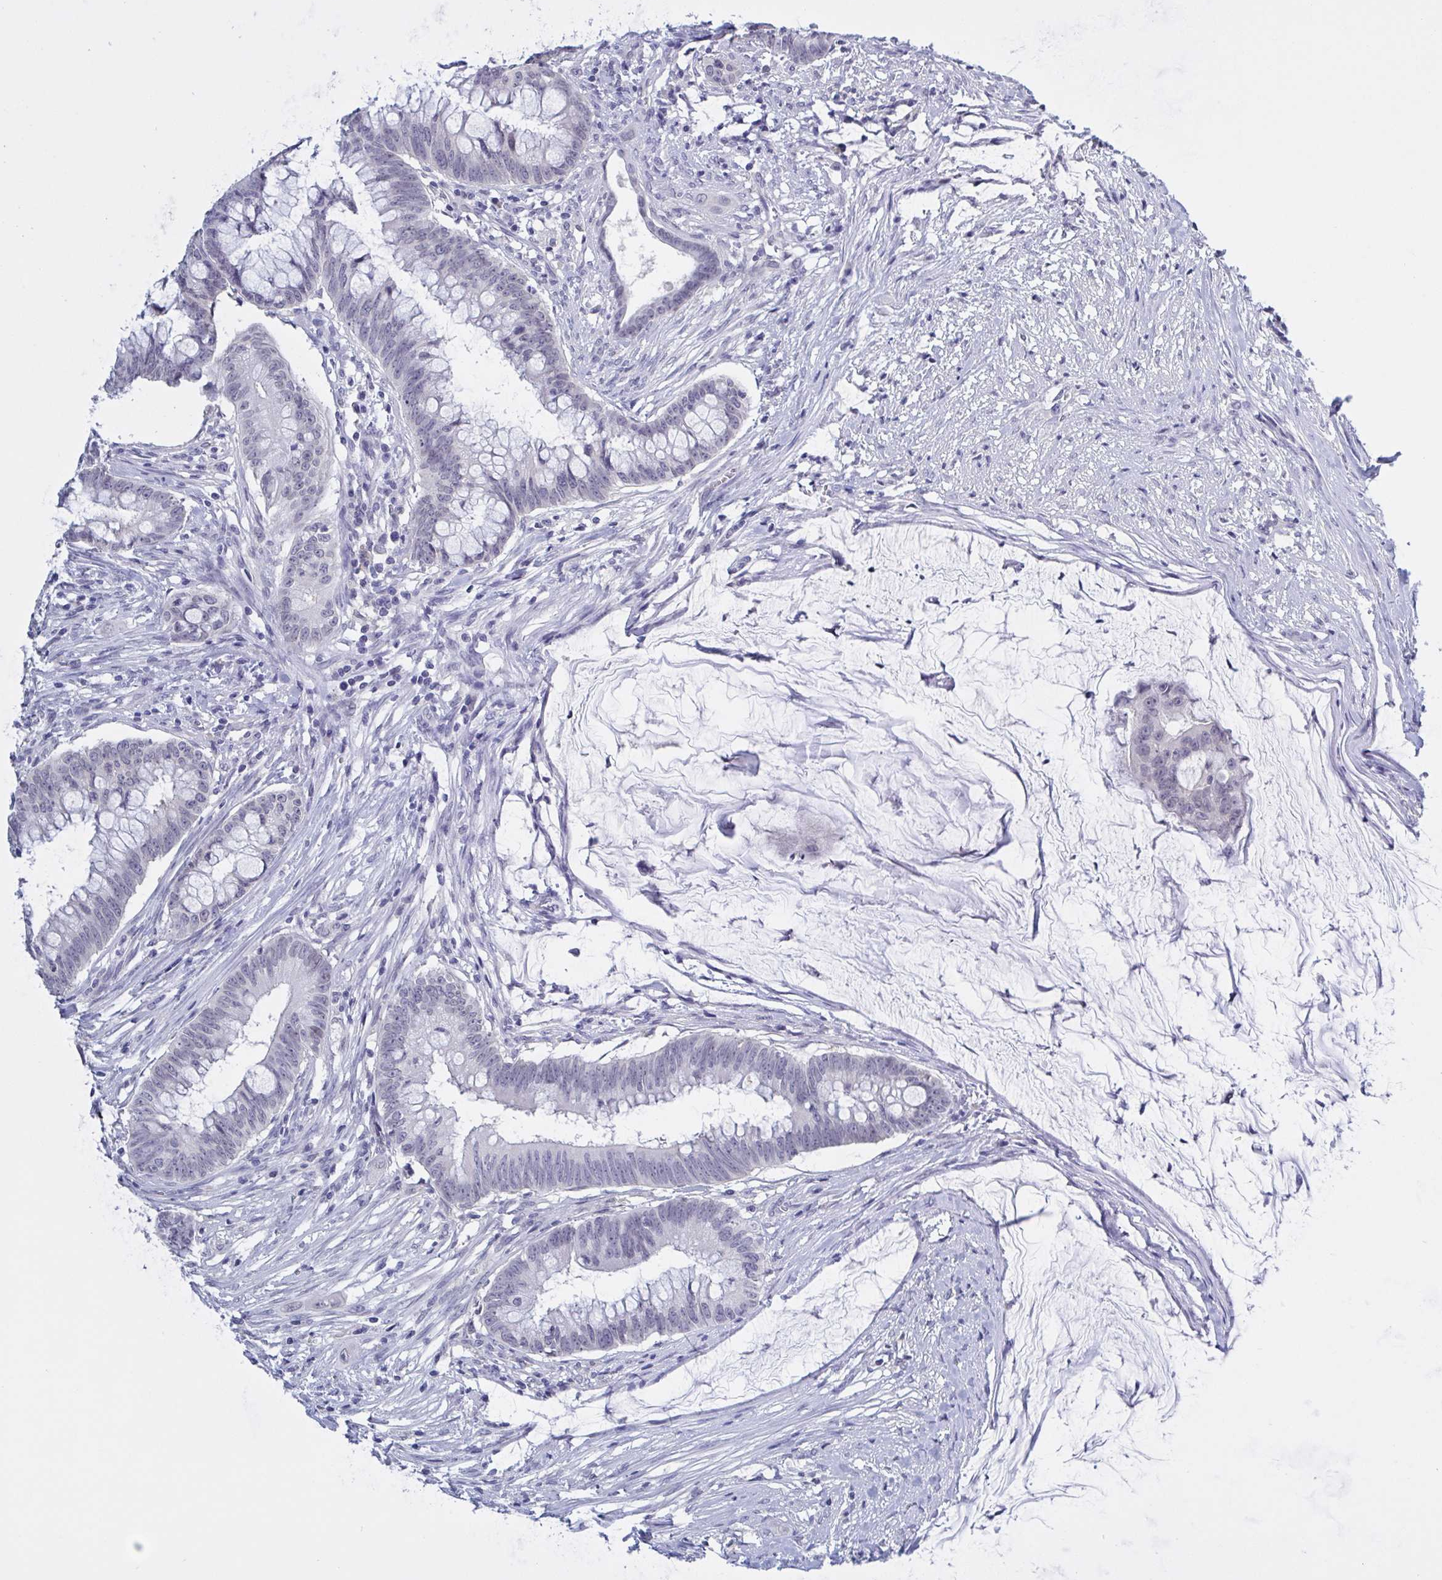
{"staining": {"intensity": "negative", "quantity": "none", "location": "none"}, "tissue": "colorectal cancer", "cell_type": "Tumor cells", "image_type": "cancer", "snomed": [{"axis": "morphology", "description": "Adenocarcinoma, NOS"}, {"axis": "topography", "description": "Colon"}], "caption": "There is no significant positivity in tumor cells of adenocarcinoma (colorectal).", "gene": "SERPINB13", "patient": {"sex": "male", "age": 62}}